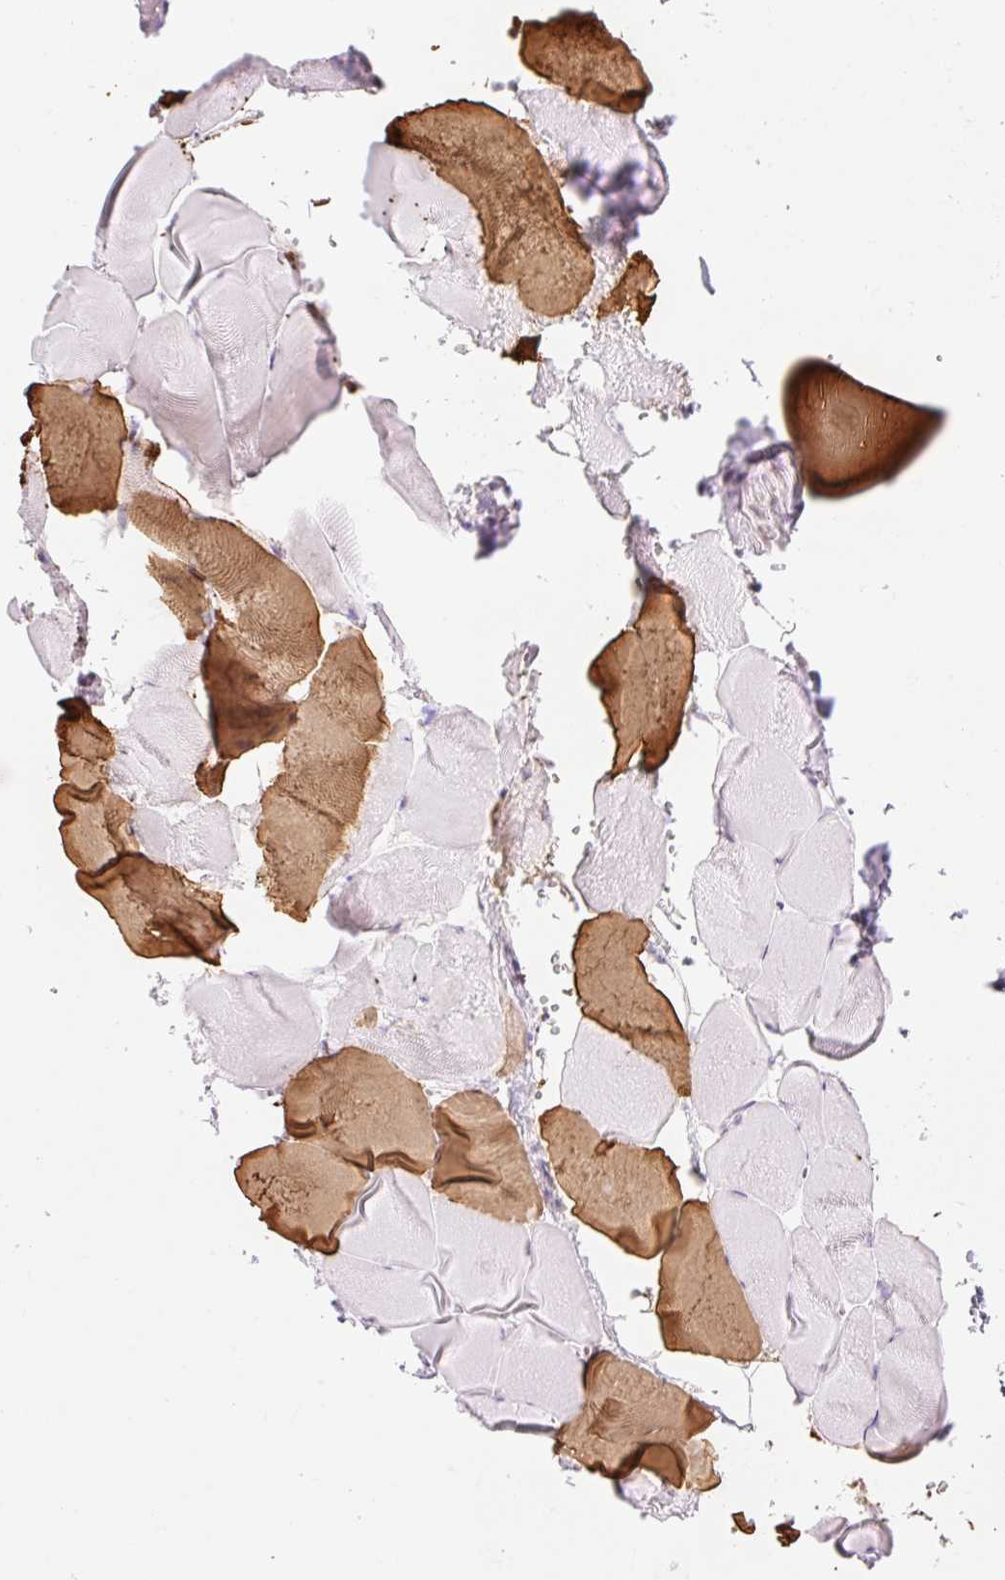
{"staining": {"intensity": "moderate", "quantity": "25%-75%", "location": "cytoplasmic/membranous"}, "tissue": "skeletal muscle", "cell_type": "Myocytes", "image_type": "normal", "snomed": [{"axis": "morphology", "description": "Normal tissue, NOS"}, {"axis": "topography", "description": "Skeletal muscle"}], "caption": "Benign skeletal muscle was stained to show a protein in brown. There is medium levels of moderate cytoplasmic/membranous expression in about 25%-75% of myocytes.", "gene": "H2BW1", "patient": {"sex": "female", "age": 64}}